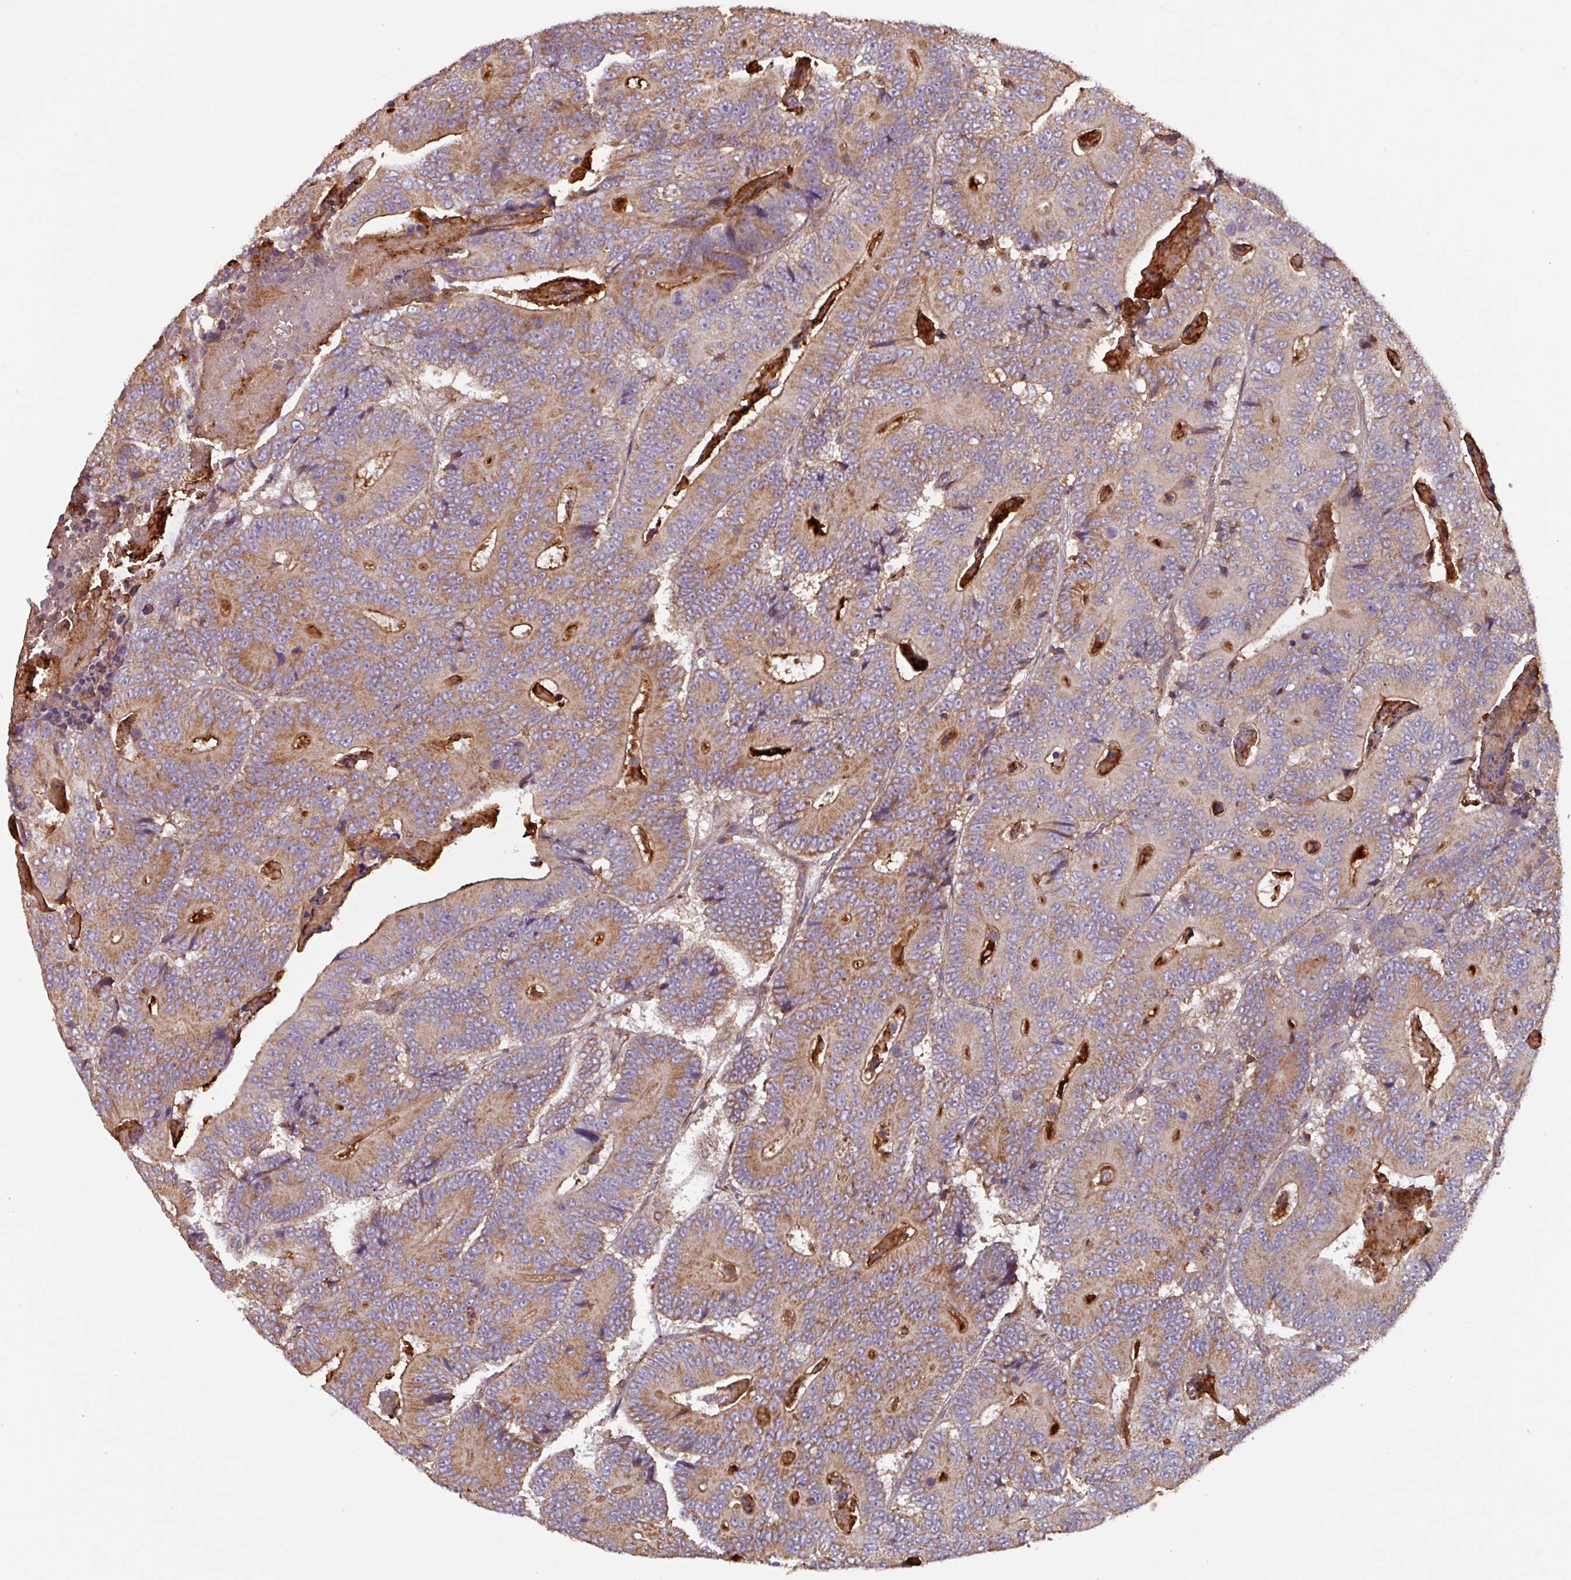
{"staining": {"intensity": "moderate", "quantity": ">75%", "location": "cytoplasmic/membranous"}, "tissue": "colorectal cancer", "cell_type": "Tumor cells", "image_type": "cancer", "snomed": [{"axis": "morphology", "description": "Adenocarcinoma, NOS"}, {"axis": "topography", "description": "Colon"}], "caption": "Immunohistochemical staining of colorectal adenocarcinoma exhibits moderate cytoplasmic/membranous protein expression in about >75% of tumor cells.", "gene": "PLEKHD1", "patient": {"sex": "male", "age": 83}}